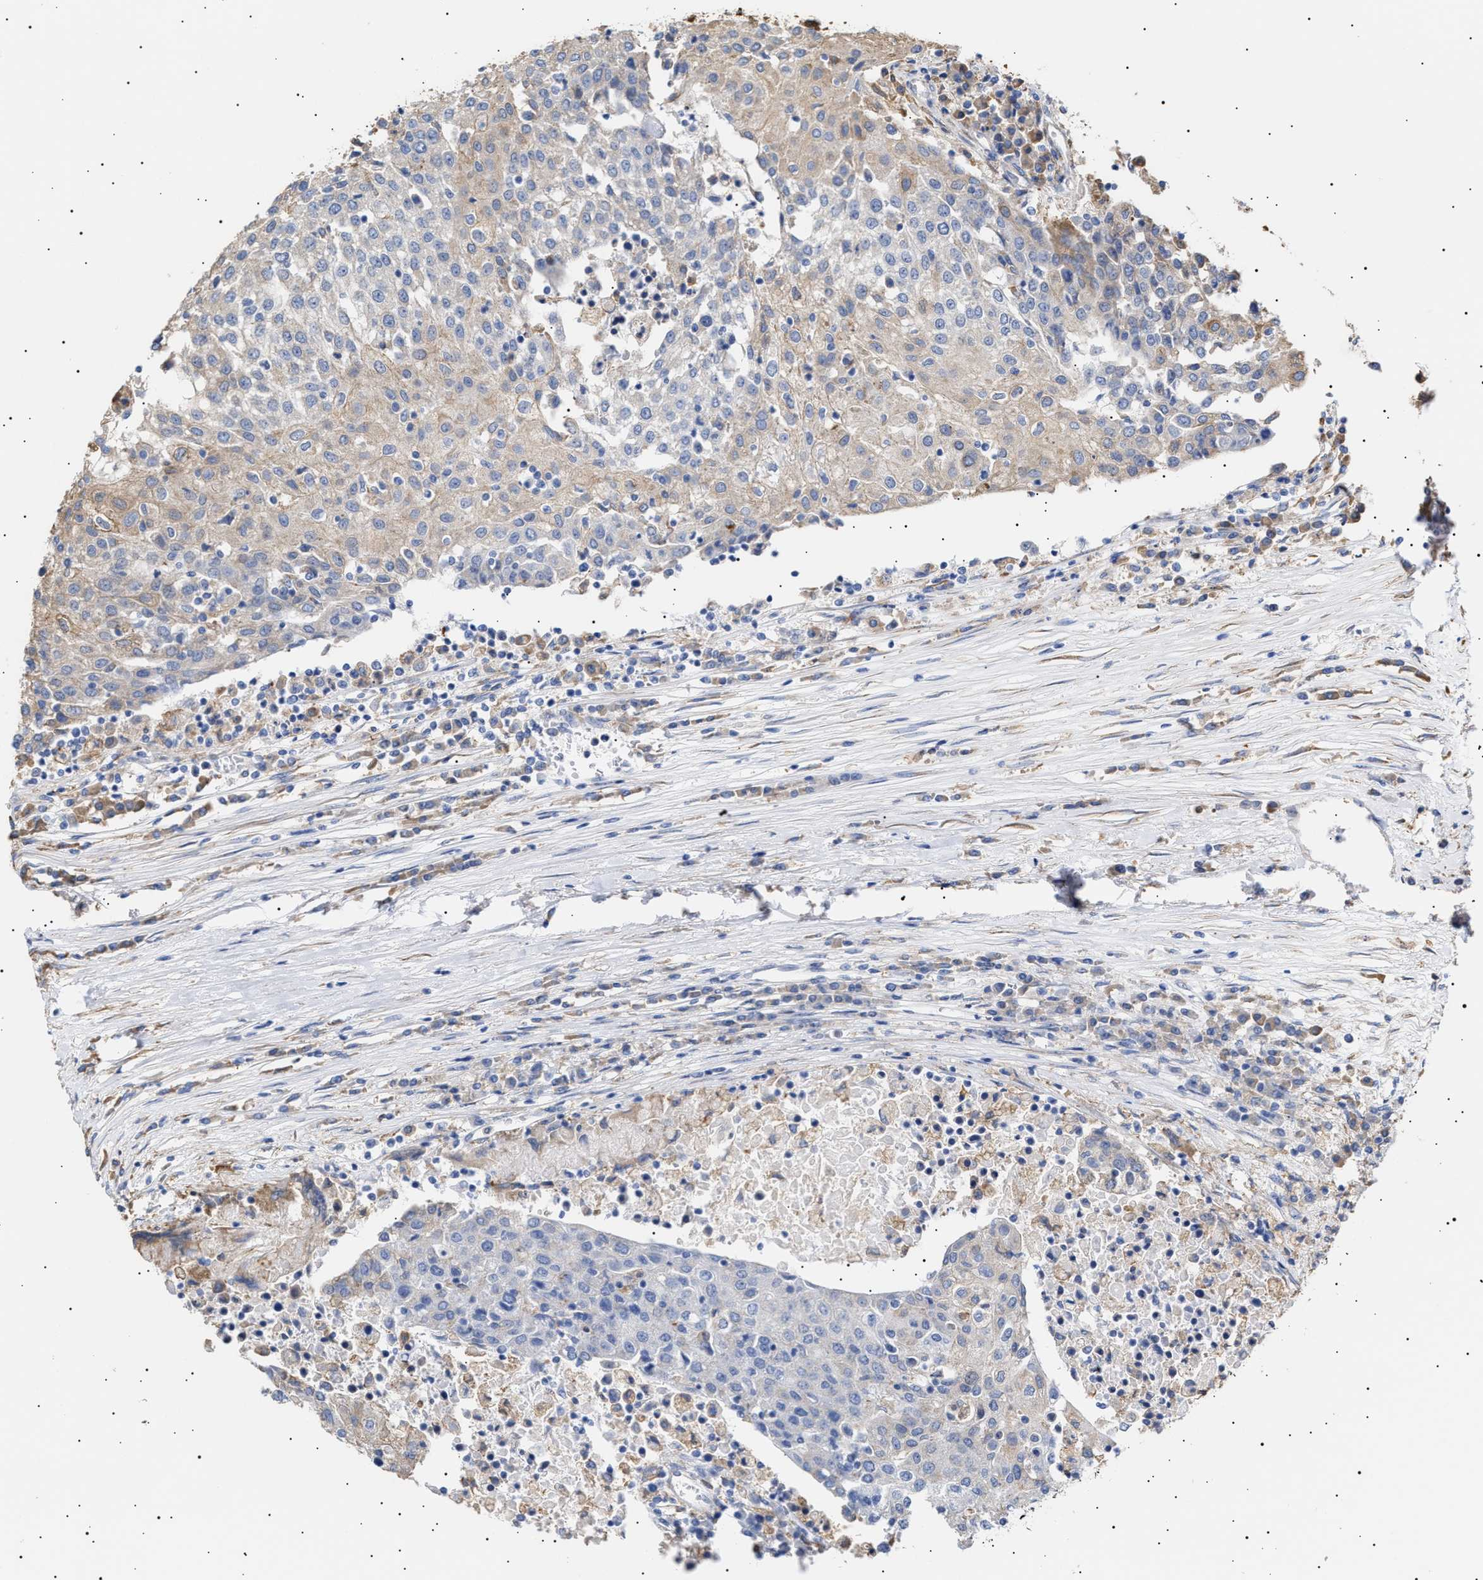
{"staining": {"intensity": "weak", "quantity": "25%-75%", "location": "cytoplasmic/membranous"}, "tissue": "urothelial cancer", "cell_type": "Tumor cells", "image_type": "cancer", "snomed": [{"axis": "morphology", "description": "Urothelial carcinoma, High grade"}, {"axis": "topography", "description": "Urinary bladder"}], "caption": "Urothelial cancer tissue displays weak cytoplasmic/membranous staining in about 25%-75% of tumor cells", "gene": "ERCC6L2", "patient": {"sex": "female", "age": 85}}